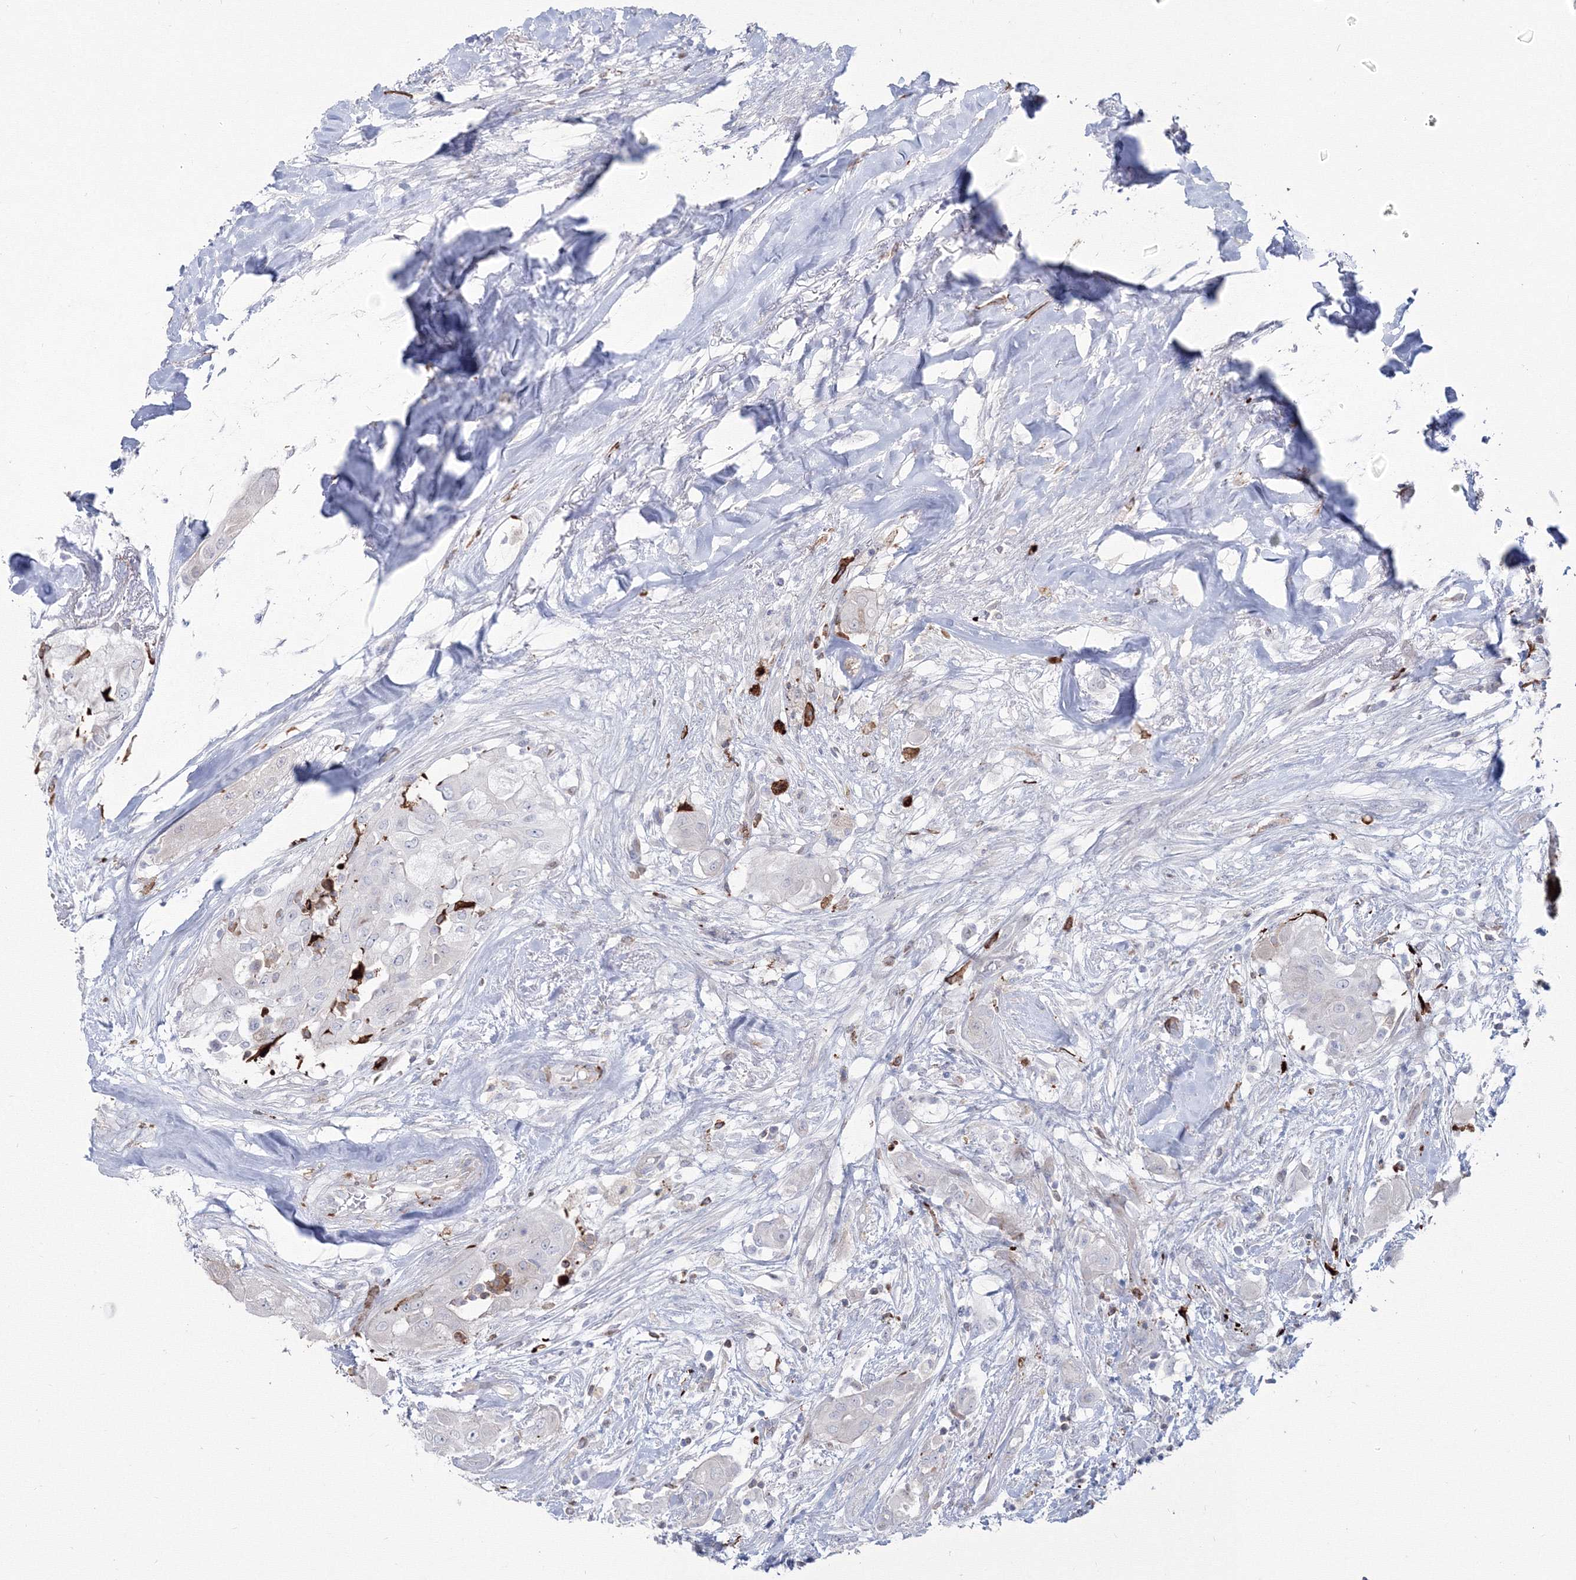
{"staining": {"intensity": "negative", "quantity": "none", "location": "none"}, "tissue": "thyroid cancer", "cell_type": "Tumor cells", "image_type": "cancer", "snomed": [{"axis": "morphology", "description": "Papillary adenocarcinoma, NOS"}, {"axis": "topography", "description": "Thyroid gland"}], "caption": "Tumor cells are negative for brown protein staining in thyroid papillary adenocarcinoma.", "gene": "HYAL2", "patient": {"sex": "female", "age": 59}}